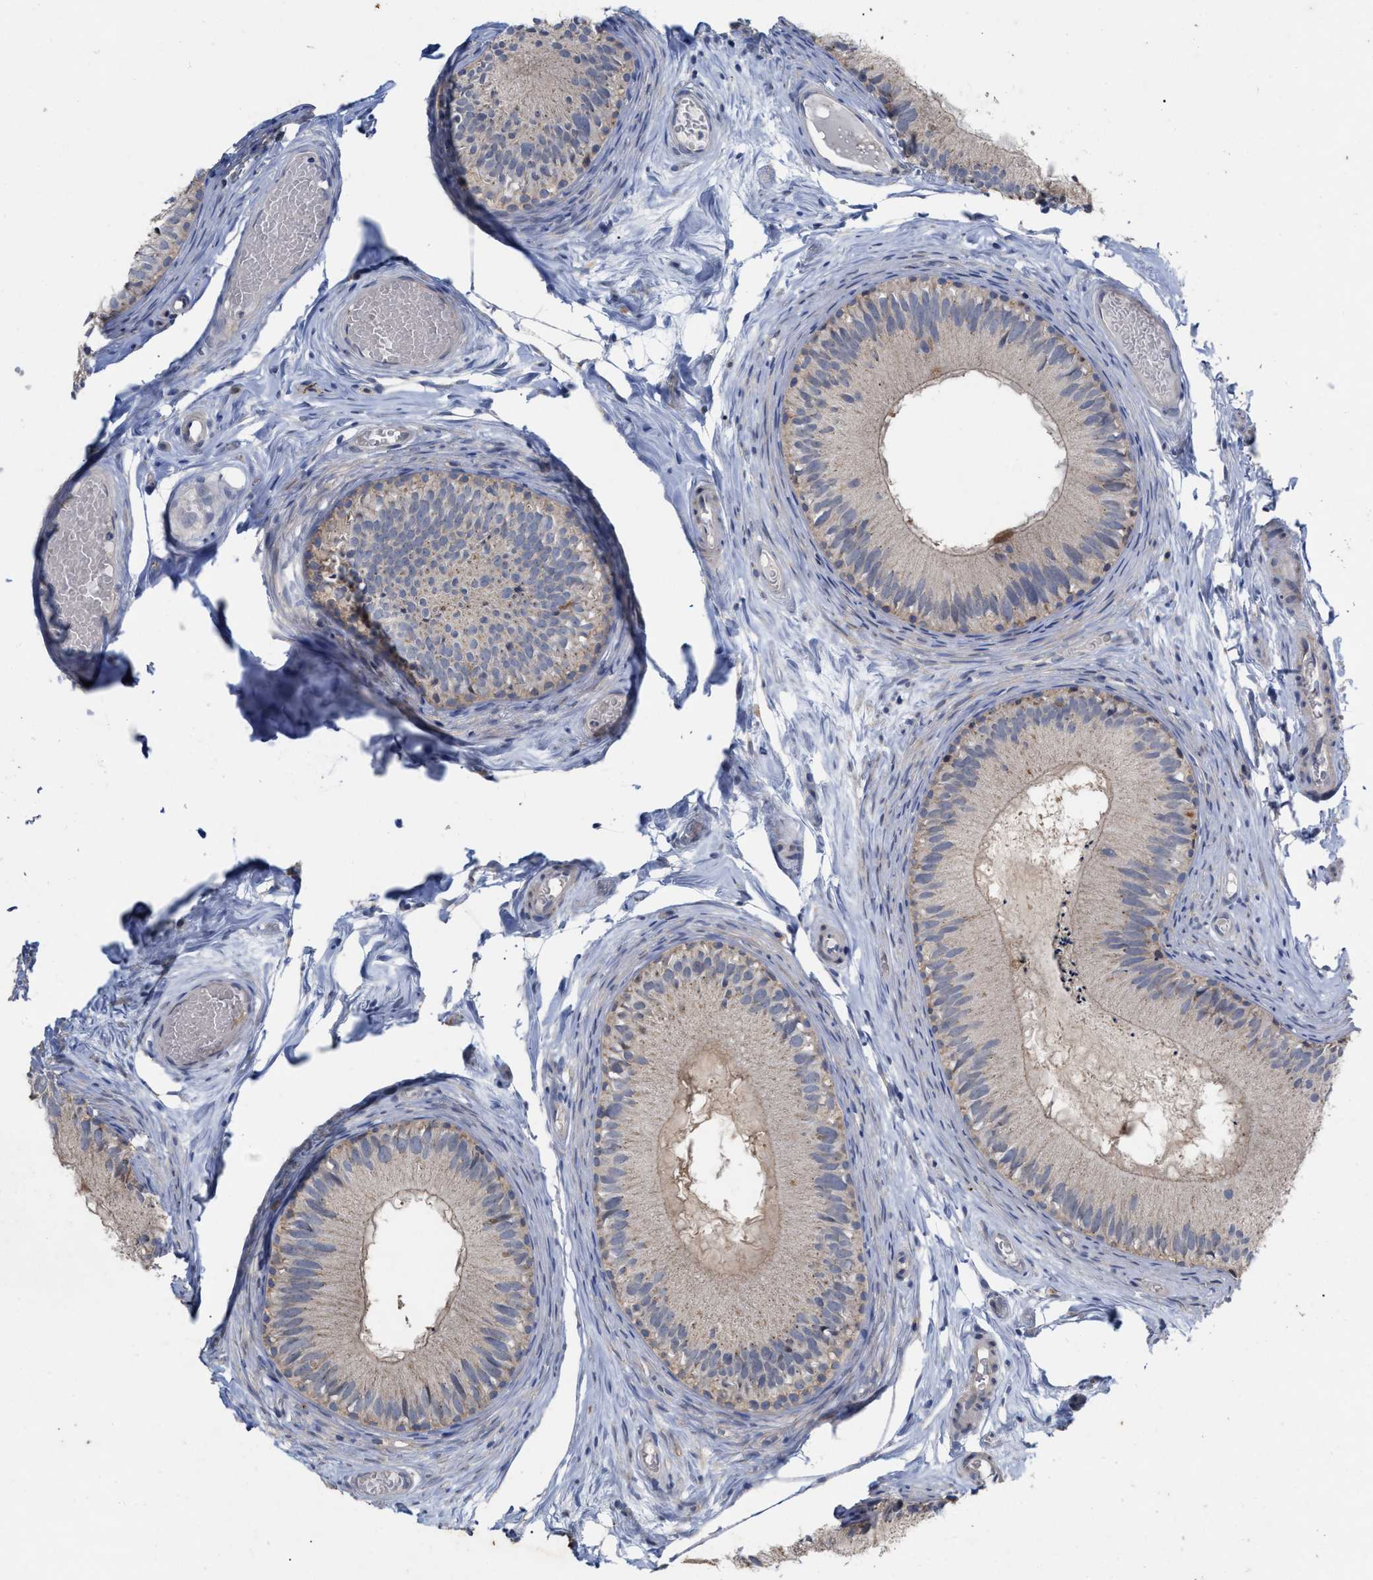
{"staining": {"intensity": "weak", "quantity": ">75%", "location": "cytoplasmic/membranous"}, "tissue": "epididymis", "cell_type": "Glandular cells", "image_type": "normal", "snomed": [{"axis": "morphology", "description": "Normal tissue, NOS"}, {"axis": "topography", "description": "Epididymis"}], "caption": "Immunohistochemistry (IHC) histopathology image of normal human epididymis stained for a protein (brown), which exhibits low levels of weak cytoplasmic/membranous staining in approximately >75% of glandular cells.", "gene": "VIP", "patient": {"sex": "male", "age": 46}}